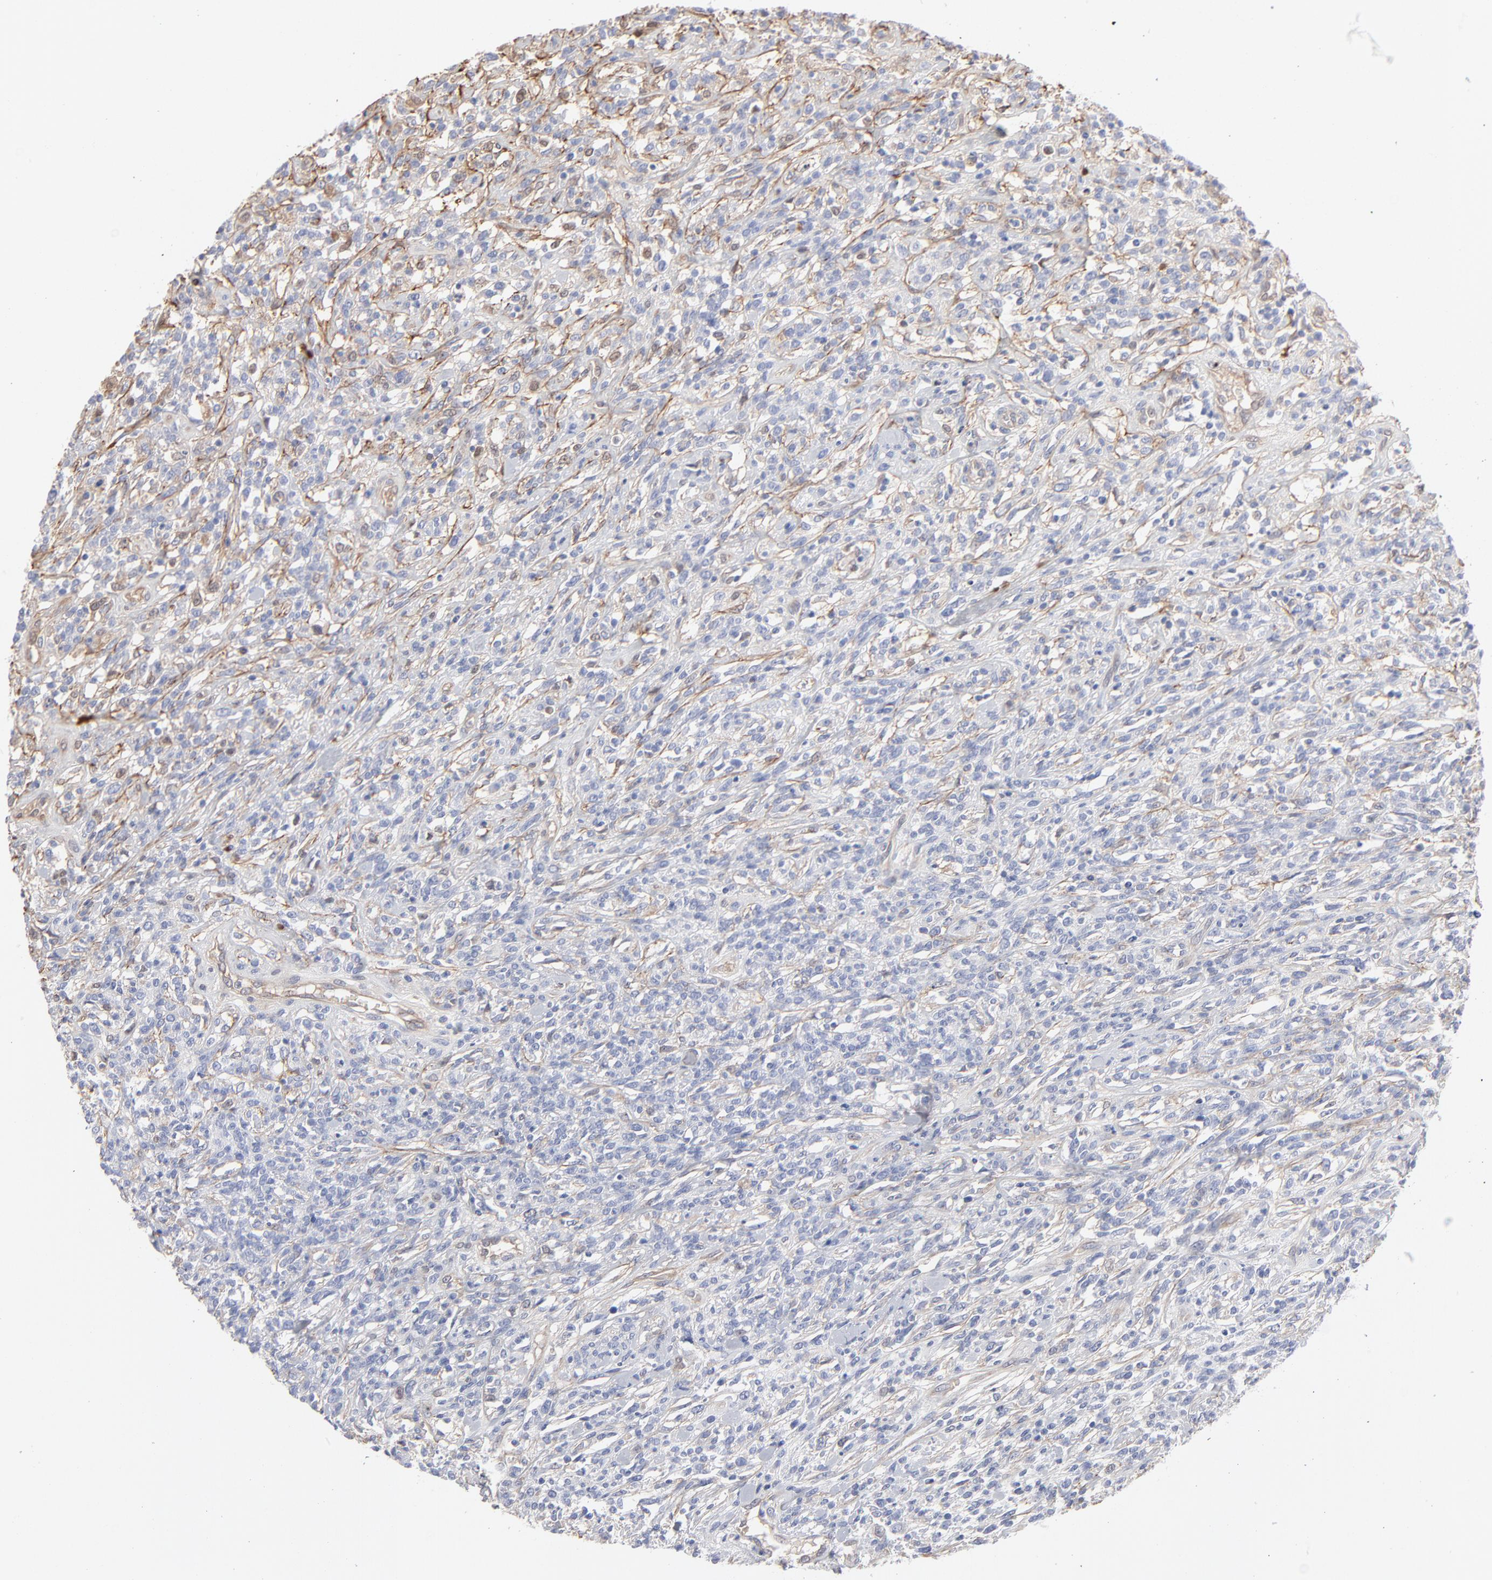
{"staining": {"intensity": "negative", "quantity": "none", "location": "none"}, "tissue": "lymphoma", "cell_type": "Tumor cells", "image_type": "cancer", "snomed": [{"axis": "morphology", "description": "Malignant lymphoma, non-Hodgkin's type, High grade"}, {"axis": "topography", "description": "Lymph node"}], "caption": "Image shows no significant protein positivity in tumor cells of high-grade malignant lymphoma, non-Hodgkin's type.", "gene": "ARRB1", "patient": {"sex": "female", "age": 73}}